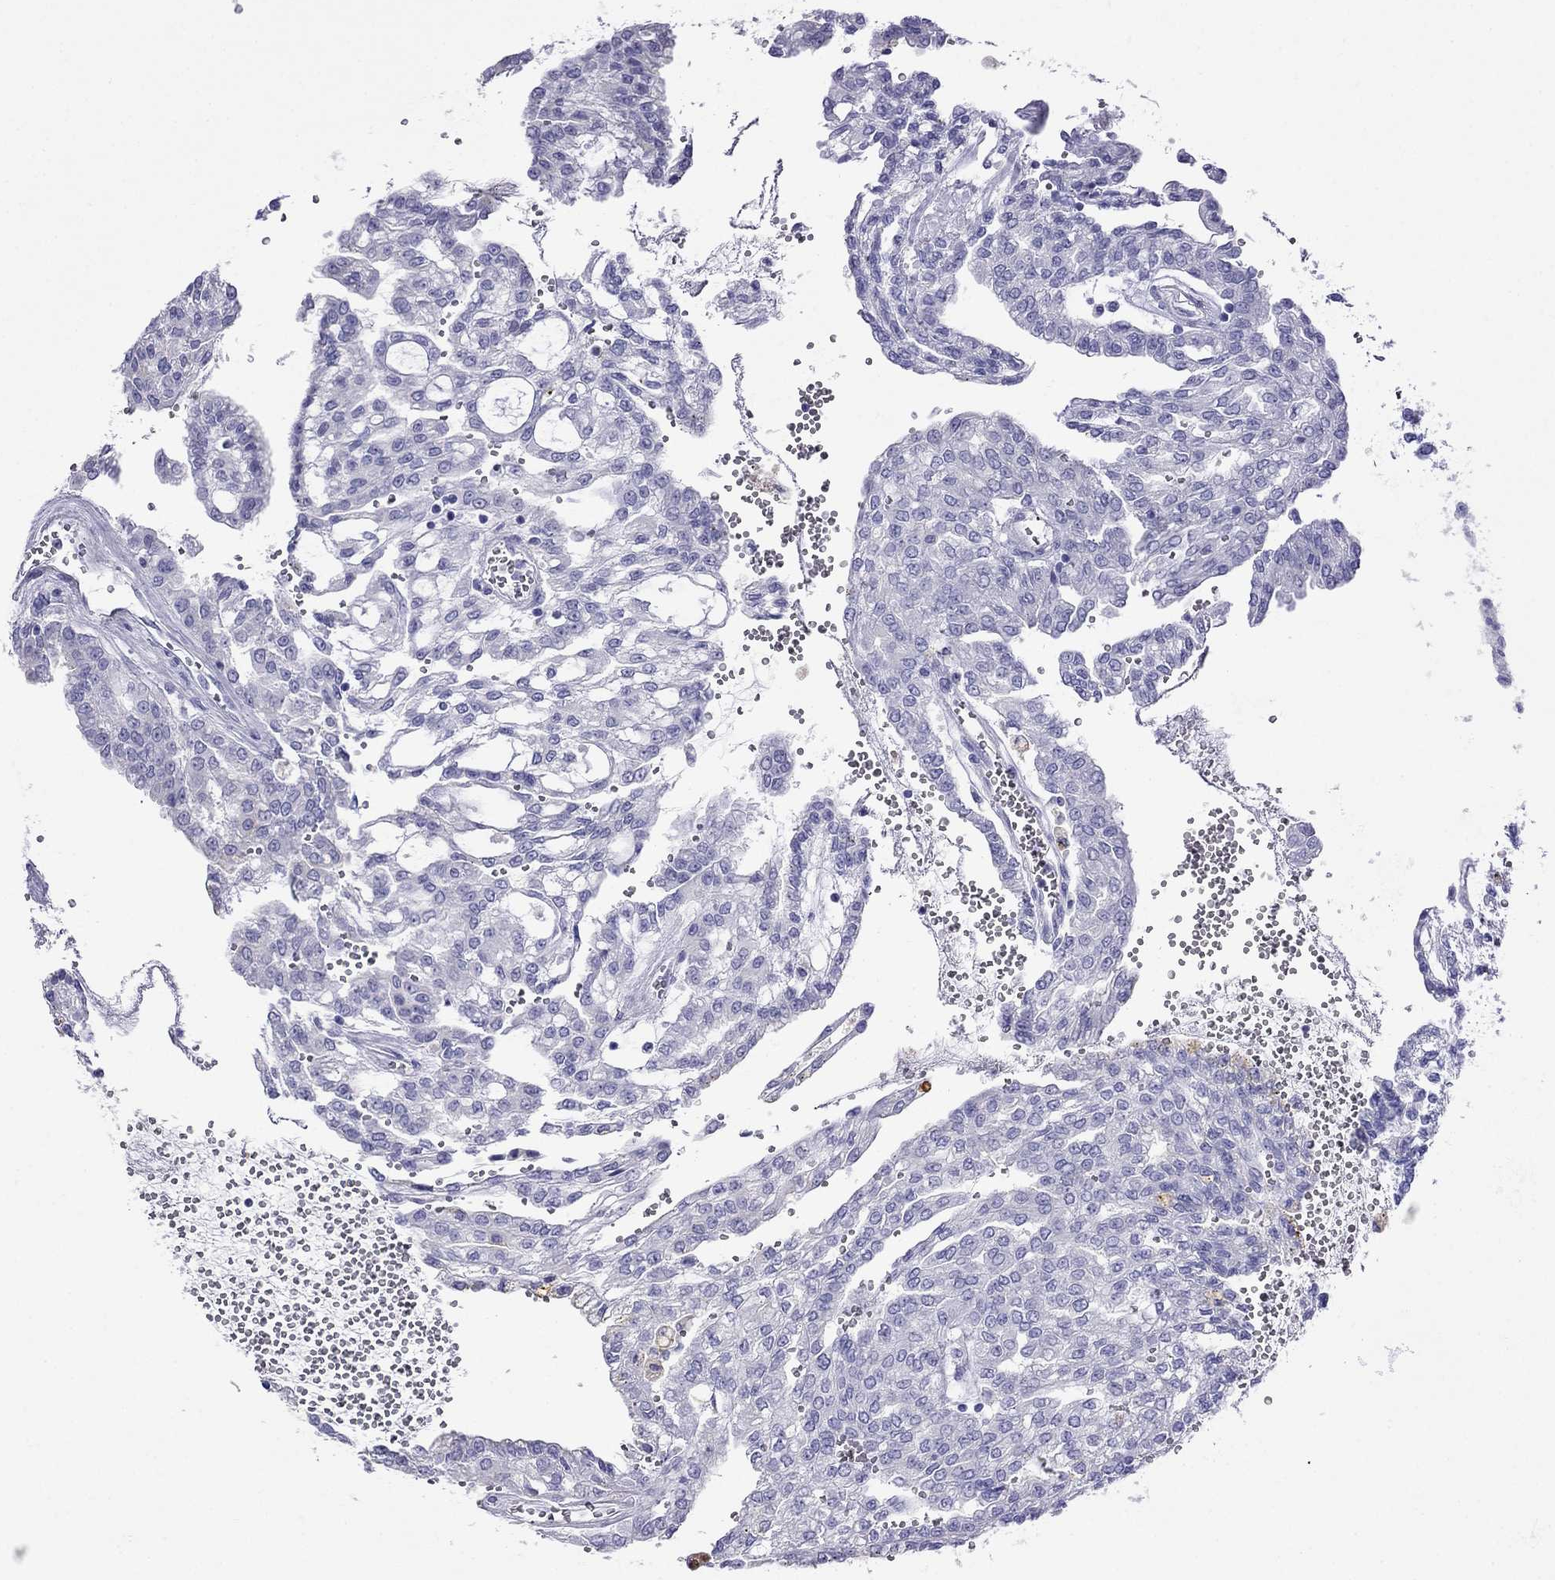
{"staining": {"intensity": "negative", "quantity": "none", "location": "none"}, "tissue": "renal cancer", "cell_type": "Tumor cells", "image_type": "cancer", "snomed": [{"axis": "morphology", "description": "Adenocarcinoma, NOS"}, {"axis": "topography", "description": "Kidney"}], "caption": "High power microscopy micrograph of an immunohistochemistry image of renal adenocarcinoma, revealing no significant positivity in tumor cells.", "gene": "PCDHA6", "patient": {"sex": "male", "age": 63}}